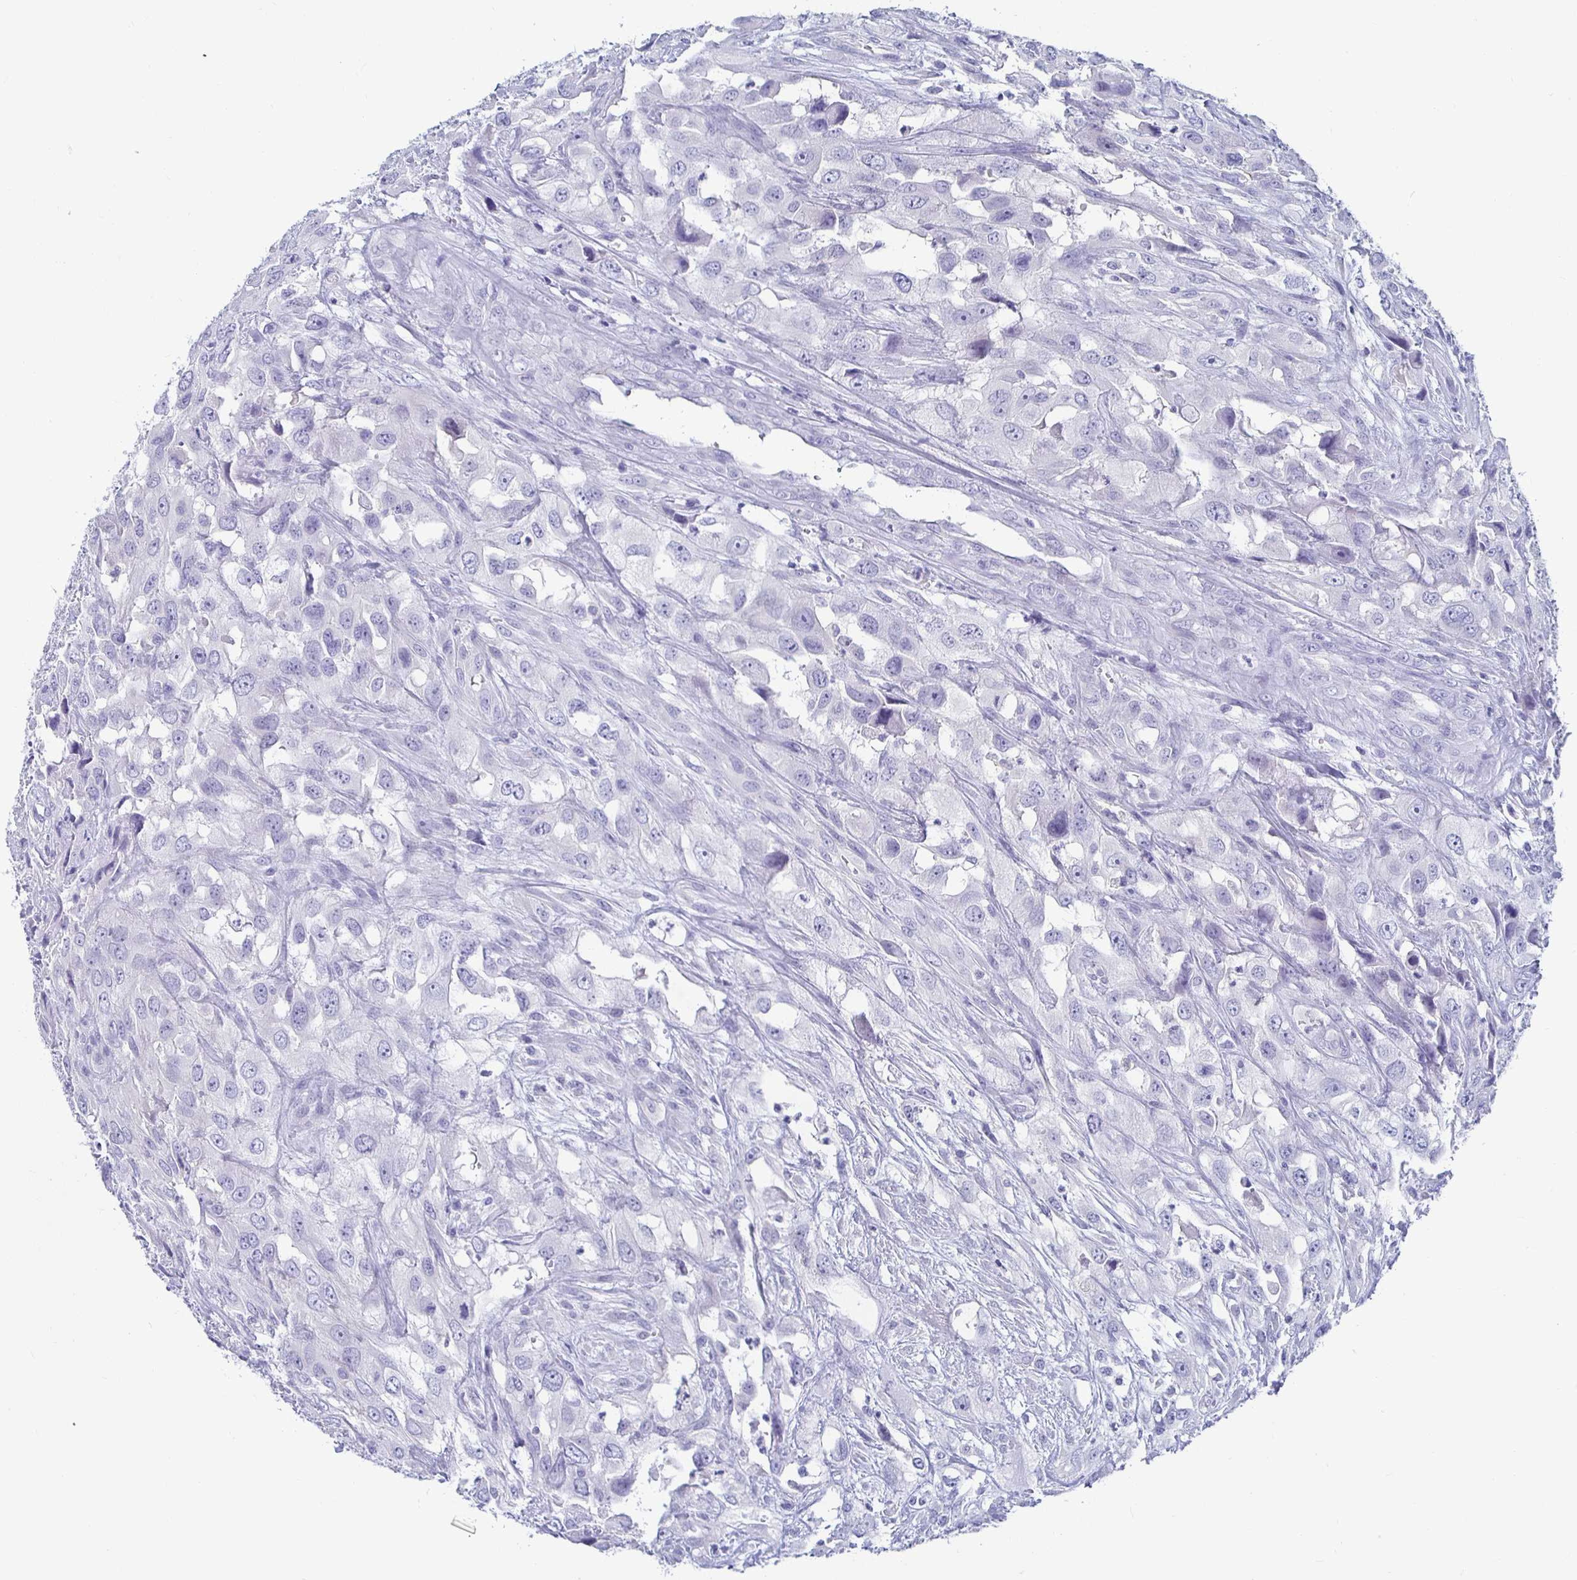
{"staining": {"intensity": "negative", "quantity": "none", "location": "none"}, "tissue": "urothelial cancer", "cell_type": "Tumor cells", "image_type": "cancer", "snomed": [{"axis": "morphology", "description": "Urothelial carcinoma, High grade"}, {"axis": "topography", "description": "Urinary bladder"}], "caption": "DAB immunohistochemical staining of urothelial carcinoma (high-grade) demonstrates no significant expression in tumor cells.", "gene": "CA9", "patient": {"sex": "male", "age": 67}}